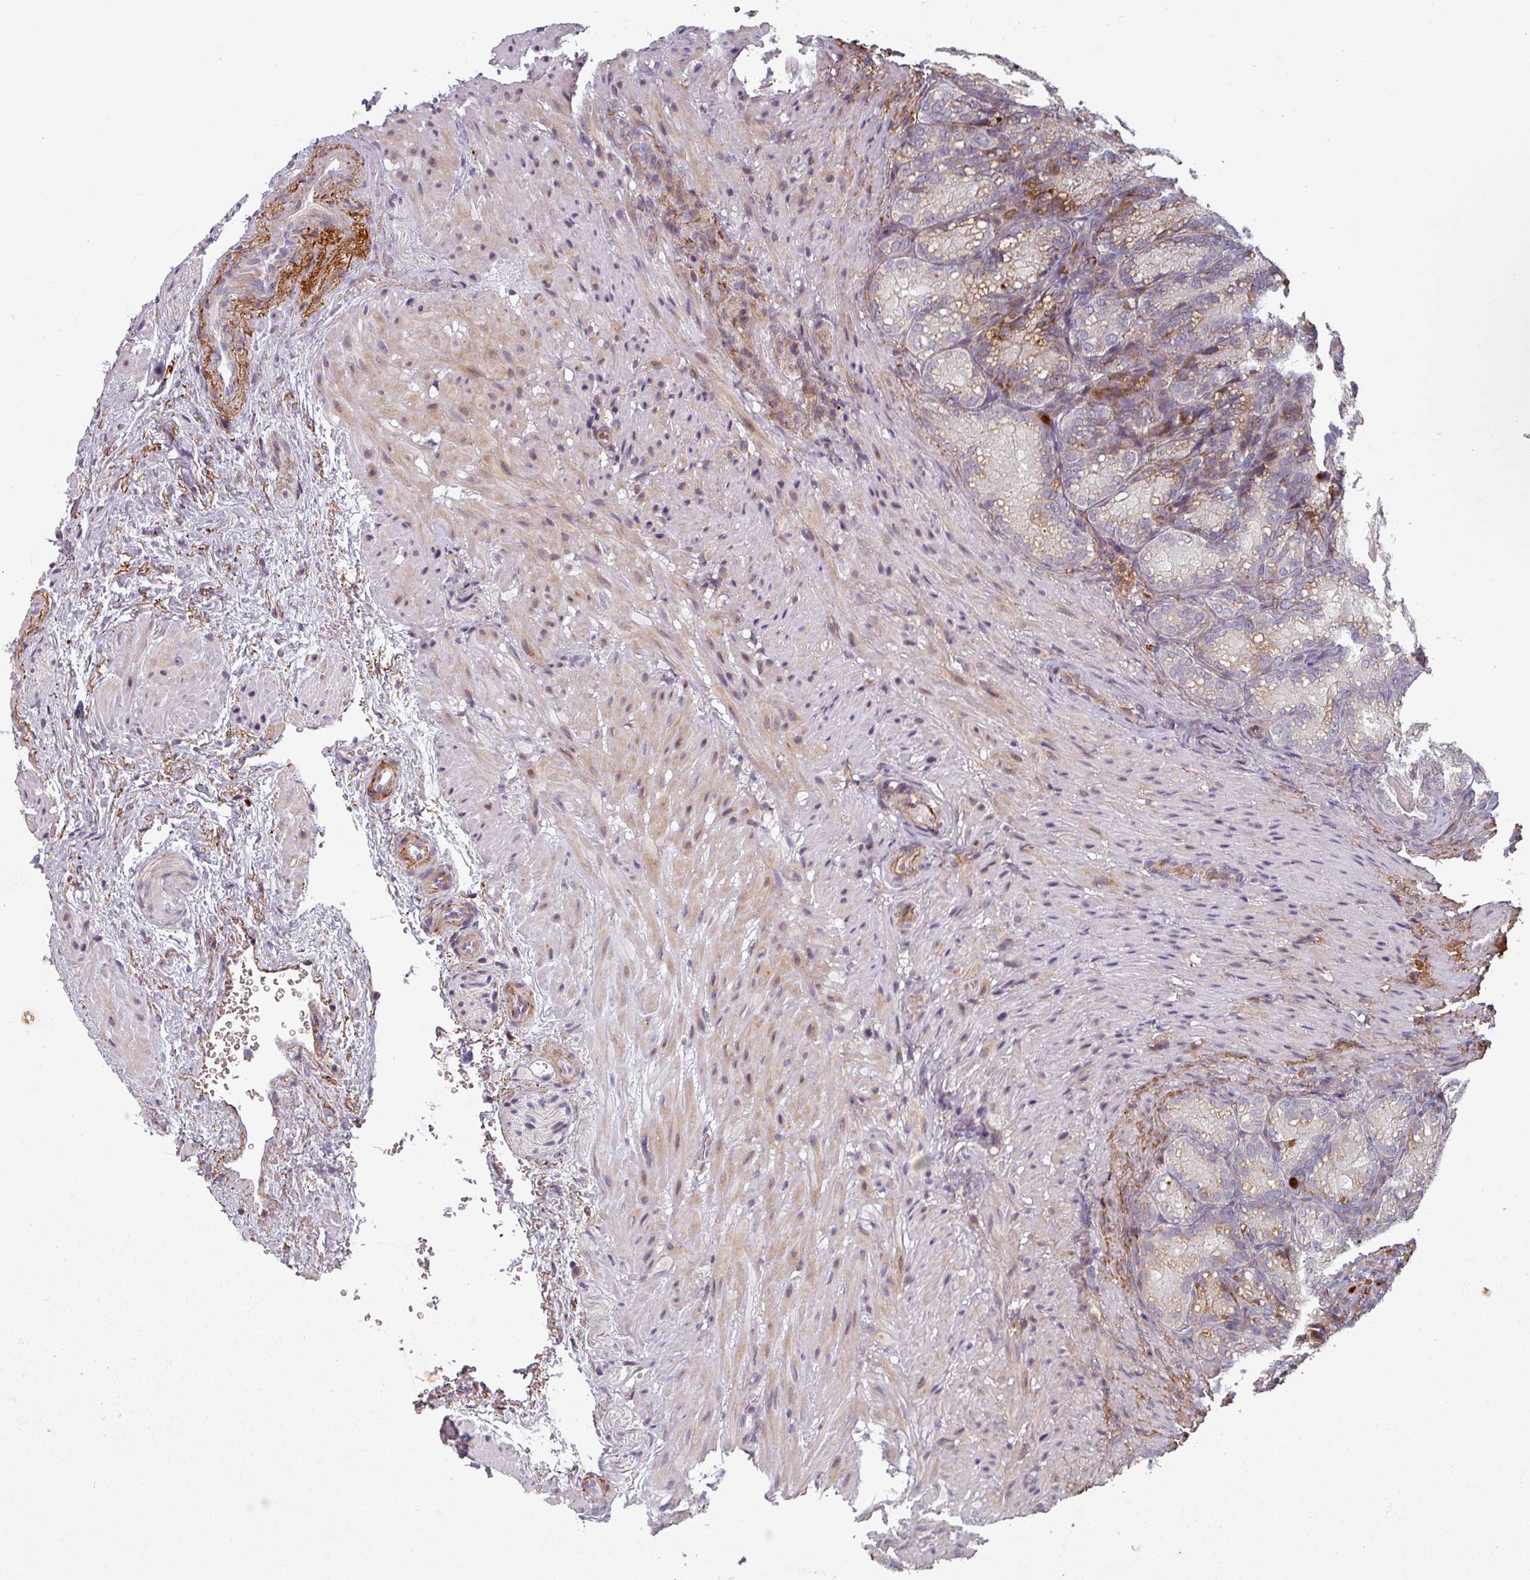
{"staining": {"intensity": "weak", "quantity": "<25%", "location": "cytoplasmic/membranous"}, "tissue": "seminal vesicle", "cell_type": "Glandular cells", "image_type": "normal", "snomed": [{"axis": "morphology", "description": "Normal tissue, NOS"}, {"axis": "topography", "description": "Seminal veicle"}], "caption": "Immunohistochemistry photomicrograph of normal seminal vesicle stained for a protein (brown), which displays no staining in glandular cells.", "gene": "CYB5RL", "patient": {"sex": "male", "age": 58}}